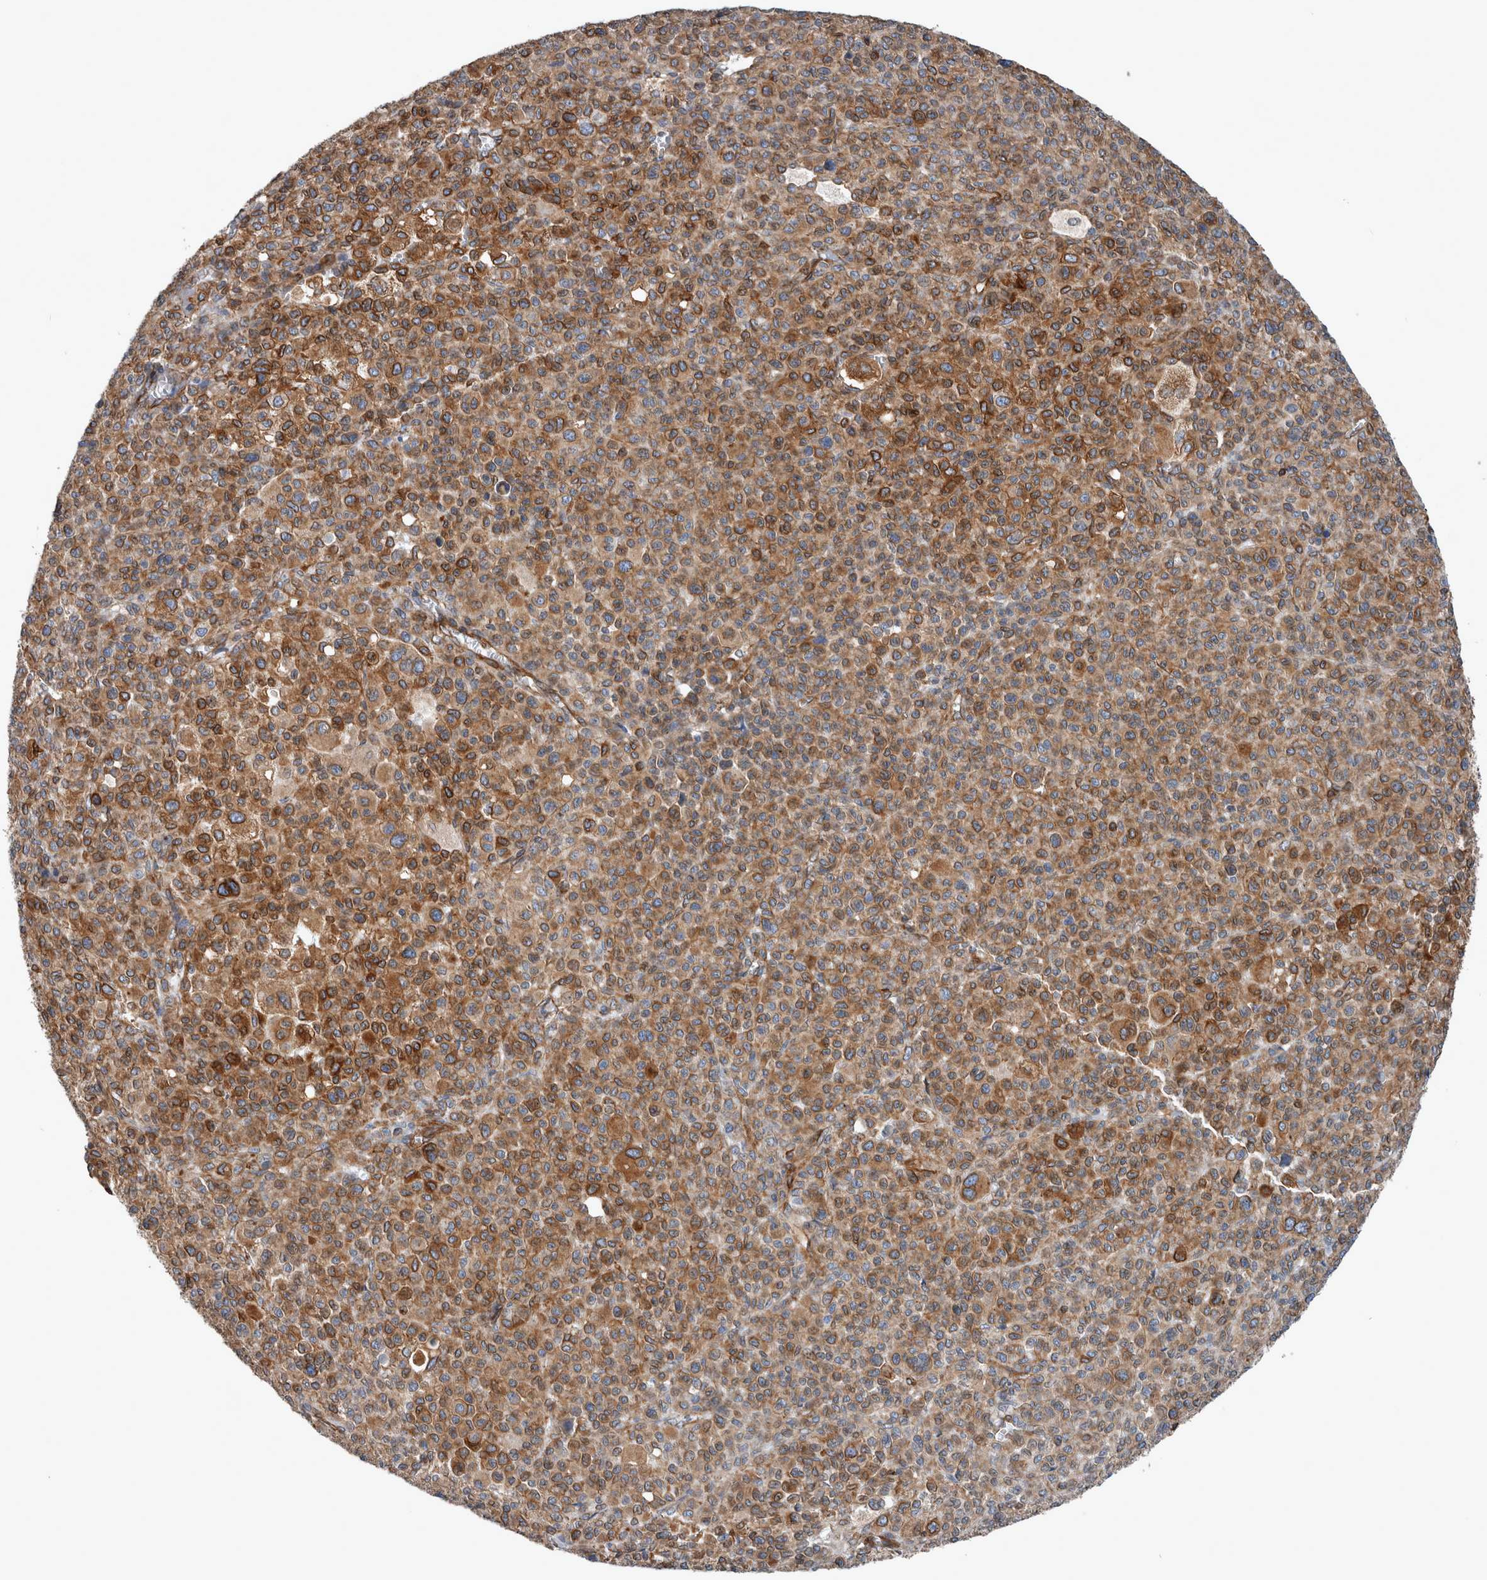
{"staining": {"intensity": "moderate", "quantity": ">75%", "location": "cytoplasmic/membranous"}, "tissue": "melanoma", "cell_type": "Tumor cells", "image_type": "cancer", "snomed": [{"axis": "morphology", "description": "Malignant melanoma, Metastatic site"}, {"axis": "topography", "description": "Skin"}], "caption": "A histopathology image of melanoma stained for a protein displays moderate cytoplasmic/membranous brown staining in tumor cells. The protein of interest is shown in brown color, while the nuclei are stained blue.", "gene": "PLEC", "patient": {"sex": "female", "age": 74}}